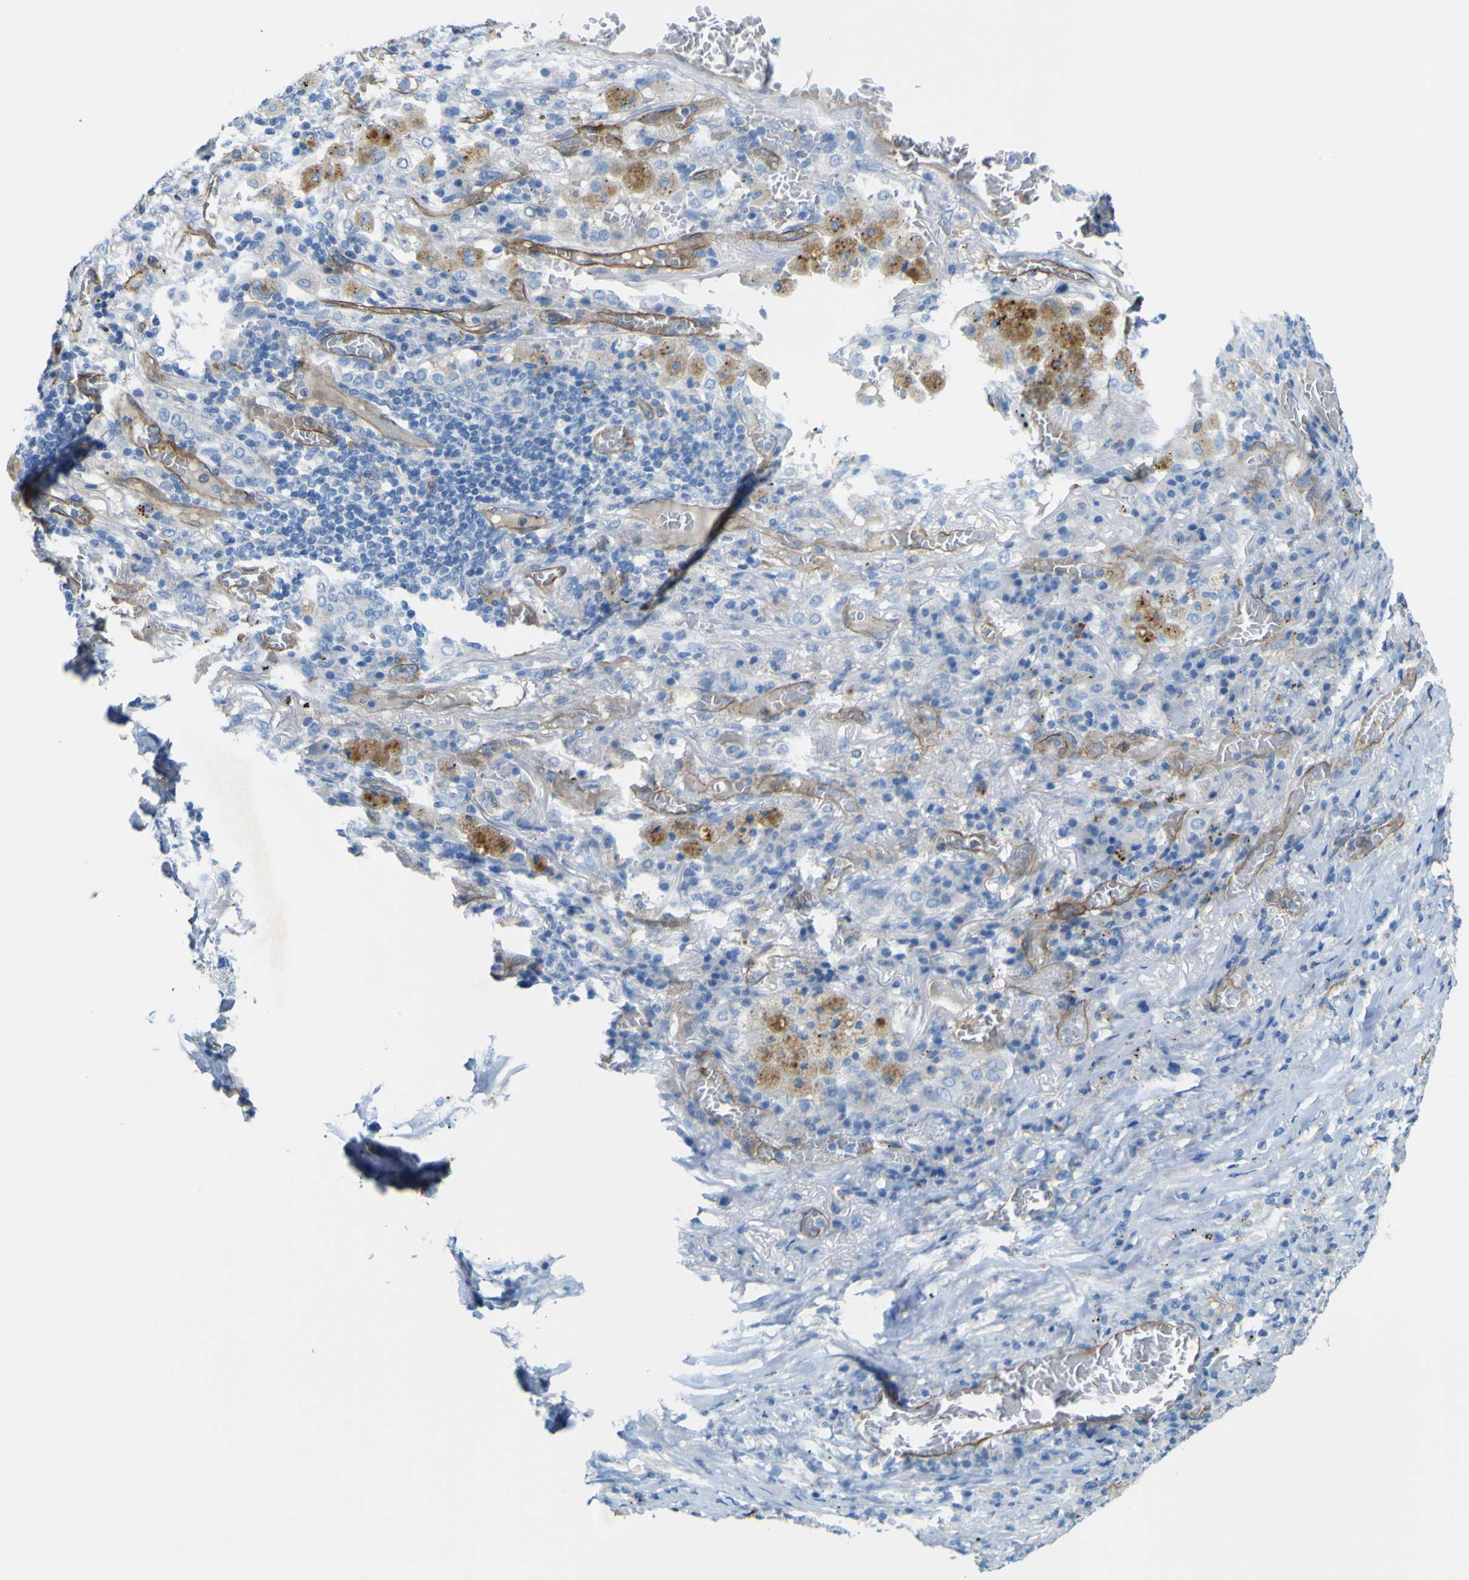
{"staining": {"intensity": "negative", "quantity": "none", "location": "none"}, "tissue": "lung cancer", "cell_type": "Tumor cells", "image_type": "cancer", "snomed": [{"axis": "morphology", "description": "Squamous cell carcinoma, NOS"}, {"axis": "topography", "description": "Lung"}], "caption": "Protein analysis of lung cancer (squamous cell carcinoma) shows no significant positivity in tumor cells. Nuclei are stained in blue.", "gene": "CD93", "patient": {"sex": "male", "age": 57}}